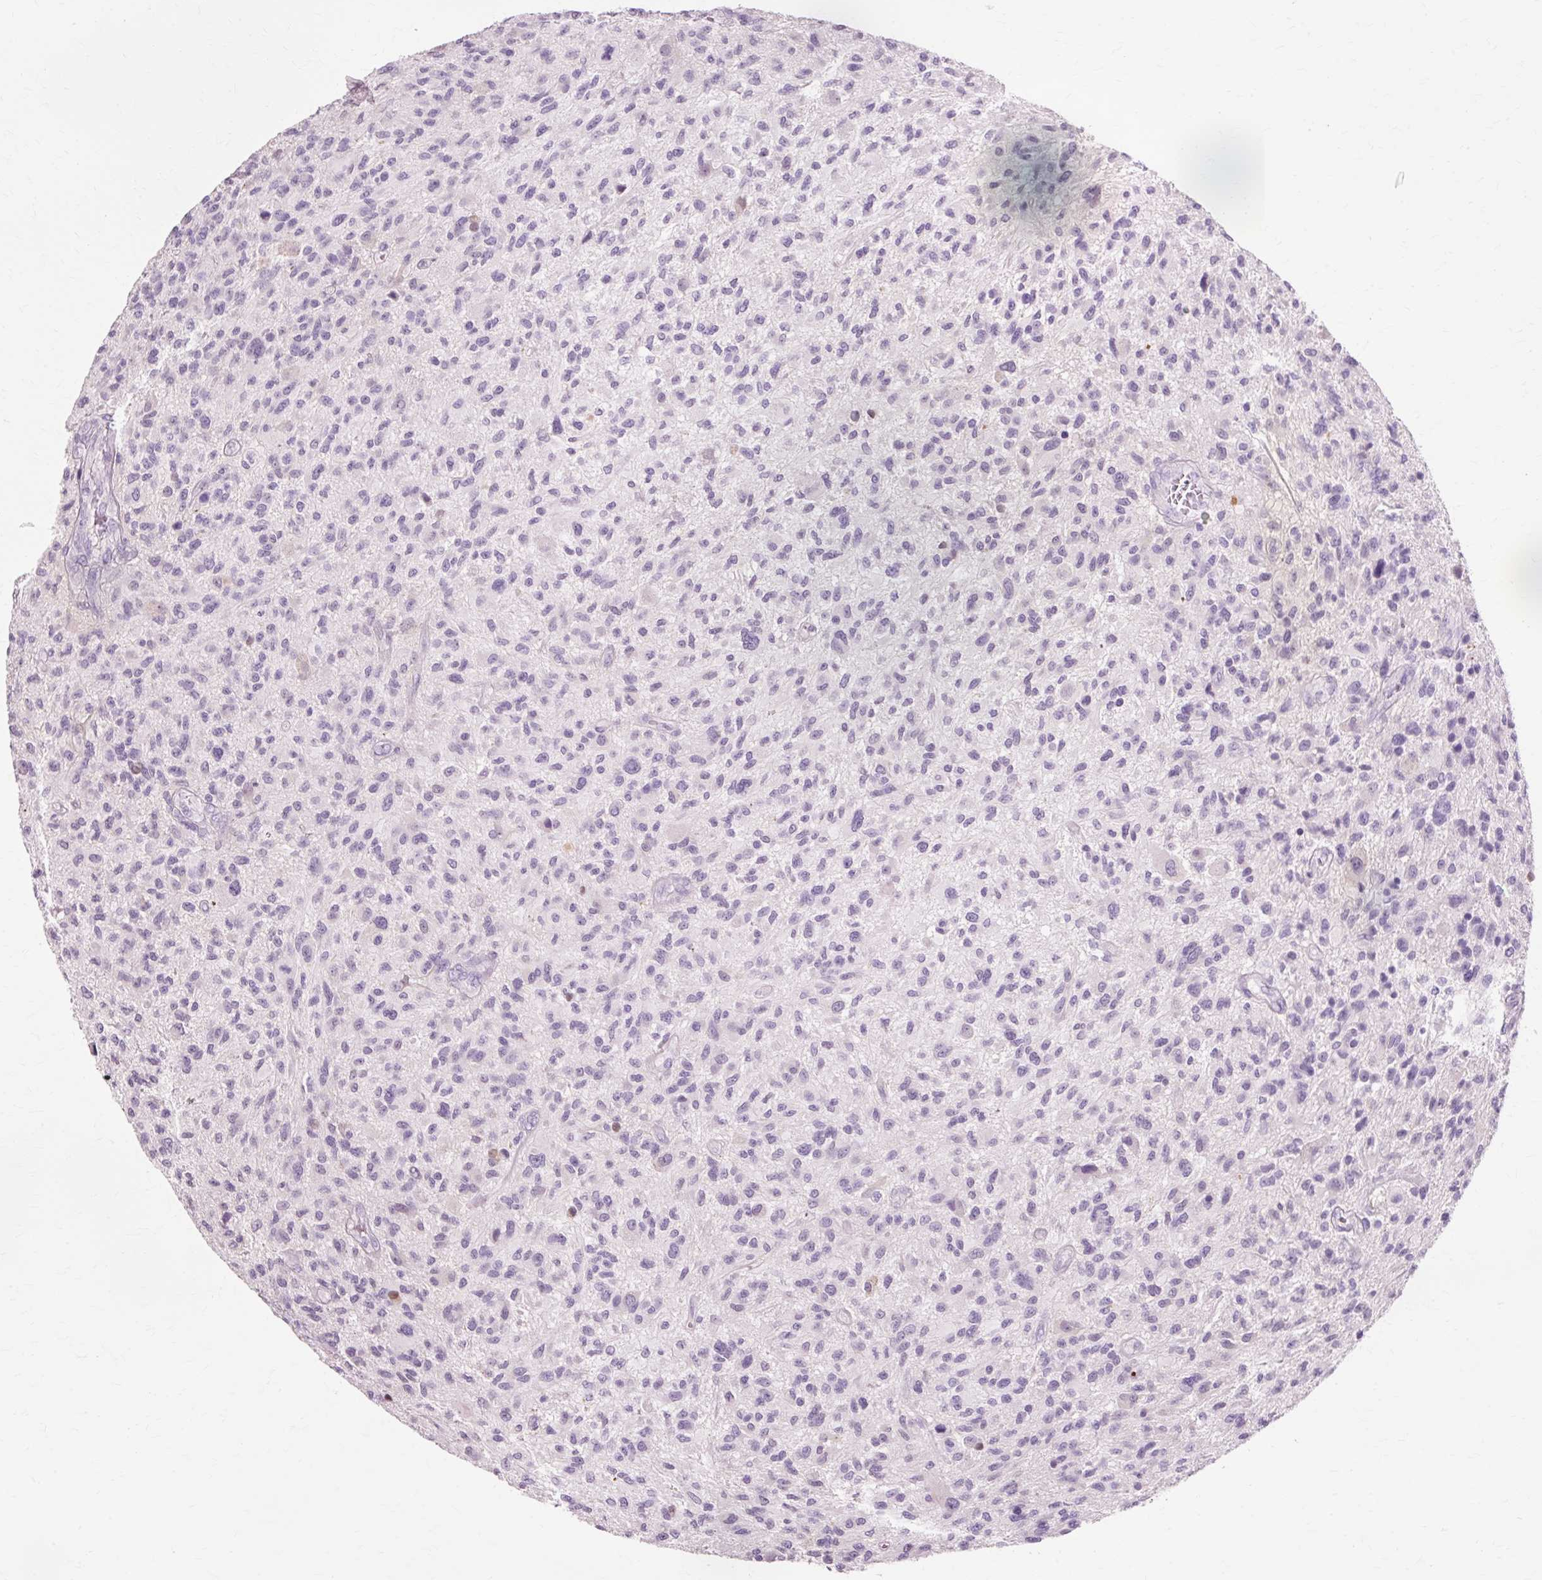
{"staining": {"intensity": "negative", "quantity": "none", "location": "none"}, "tissue": "glioma", "cell_type": "Tumor cells", "image_type": "cancer", "snomed": [{"axis": "morphology", "description": "Glioma, malignant, High grade"}, {"axis": "topography", "description": "Brain"}], "caption": "An IHC photomicrograph of malignant high-grade glioma is shown. There is no staining in tumor cells of malignant high-grade glioma.", "gene": "VN1R2", "patient": {"sex": "male", "age": 47}}